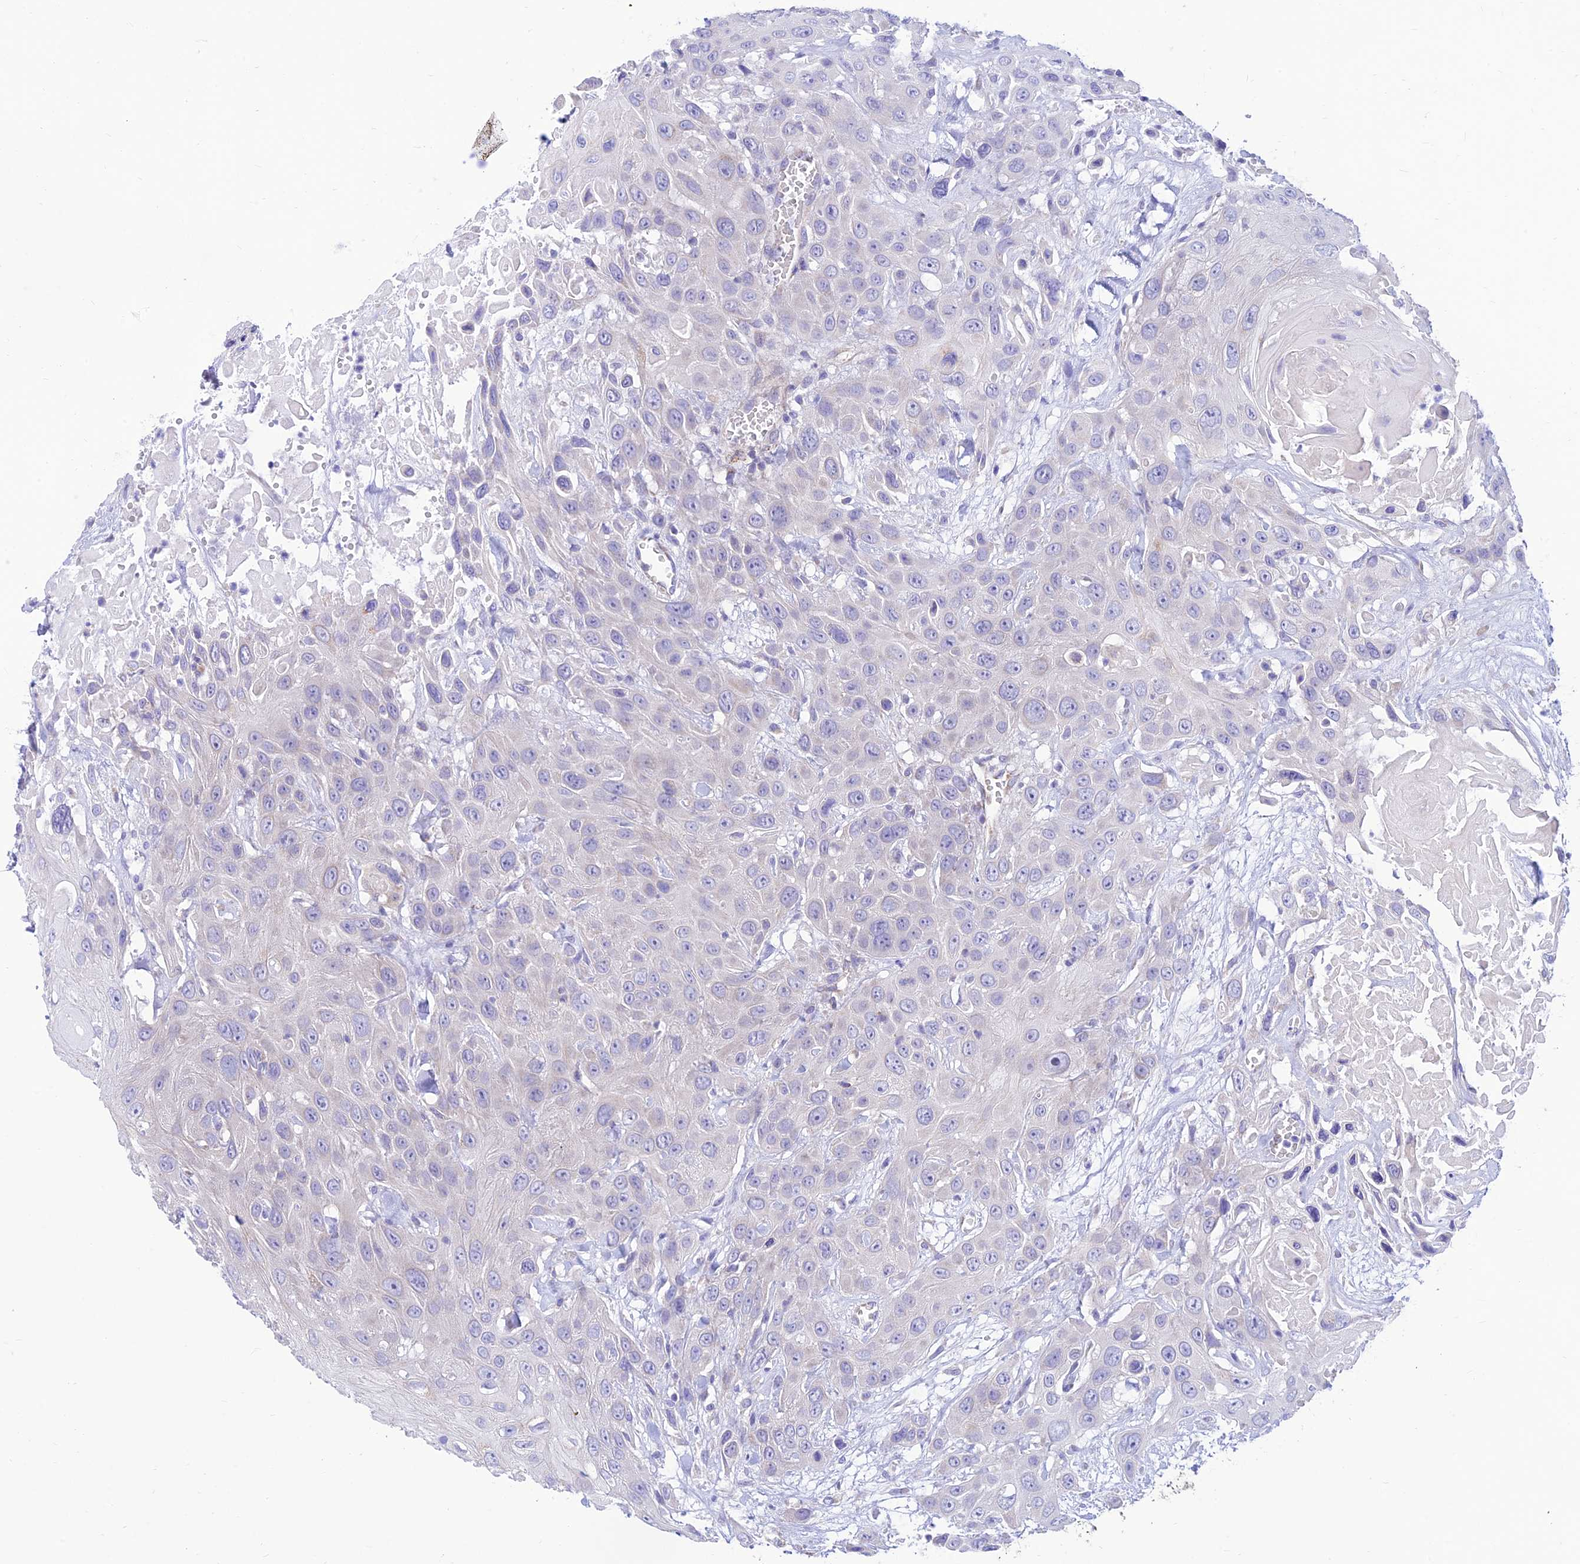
{"staining": {"intensity": "negative", "quantity": "none", "location": "none"}, "tissue": "head and neck cancer", "cell_type": "Tumor cells", "image_type": "cancer", "snomed": [{"axis": "morphology", "description": "Squamous cell carcinoma, NOS"}, {"axis": "topography", "description": "Head-Neck"}], "caption": "A histopathology image of head and neck cancer stained for a protein demonstrates no brown staining in tumor cells. Brightfield microscopy of IHC stained with DAB (3,3'-diaminobenzidine) (brown) and hematoxylin (blue), captured at high magnification.", "gene": "FAM186B", "patient": {"sex": "male", "age": 81}}